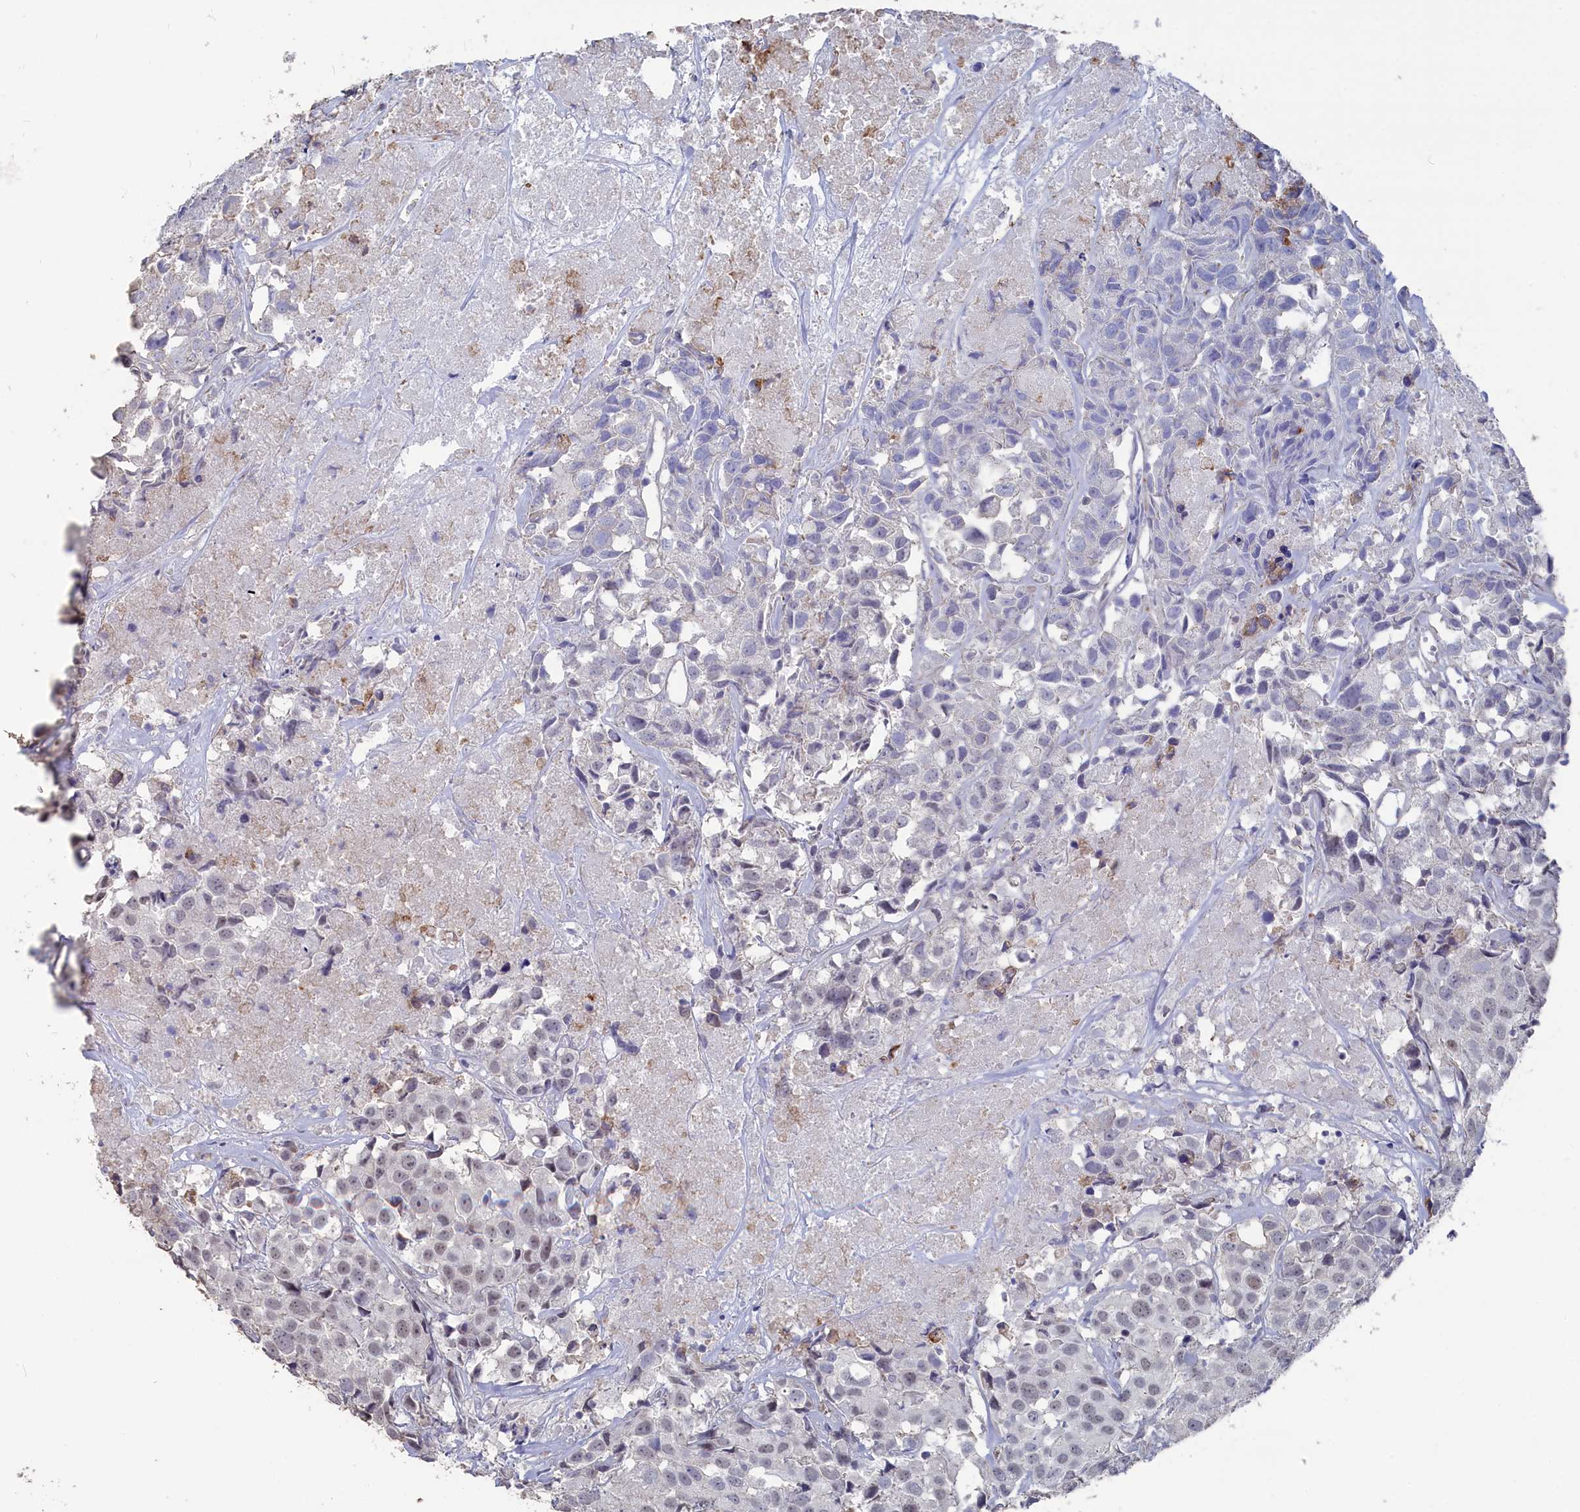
{"staining": {"intensity": "negative", "quantity": "none", "location": "none"}, "tissue": "urothelial cancer", "cell_type": "Tumor cells", "image_type": "cancer", "snomed": [{"axis": "morphology", "description": "Urothelial carcinoma, High grade"}, {"axis": "topography", "description": "Urinary bladder"}], "caption": "This is an IHC image of urothelial carcinoma (high-grade). There is no positivity in tumor cells.", "gene": "SEMG2", "patient": {"sex": "female", "age": 75}}